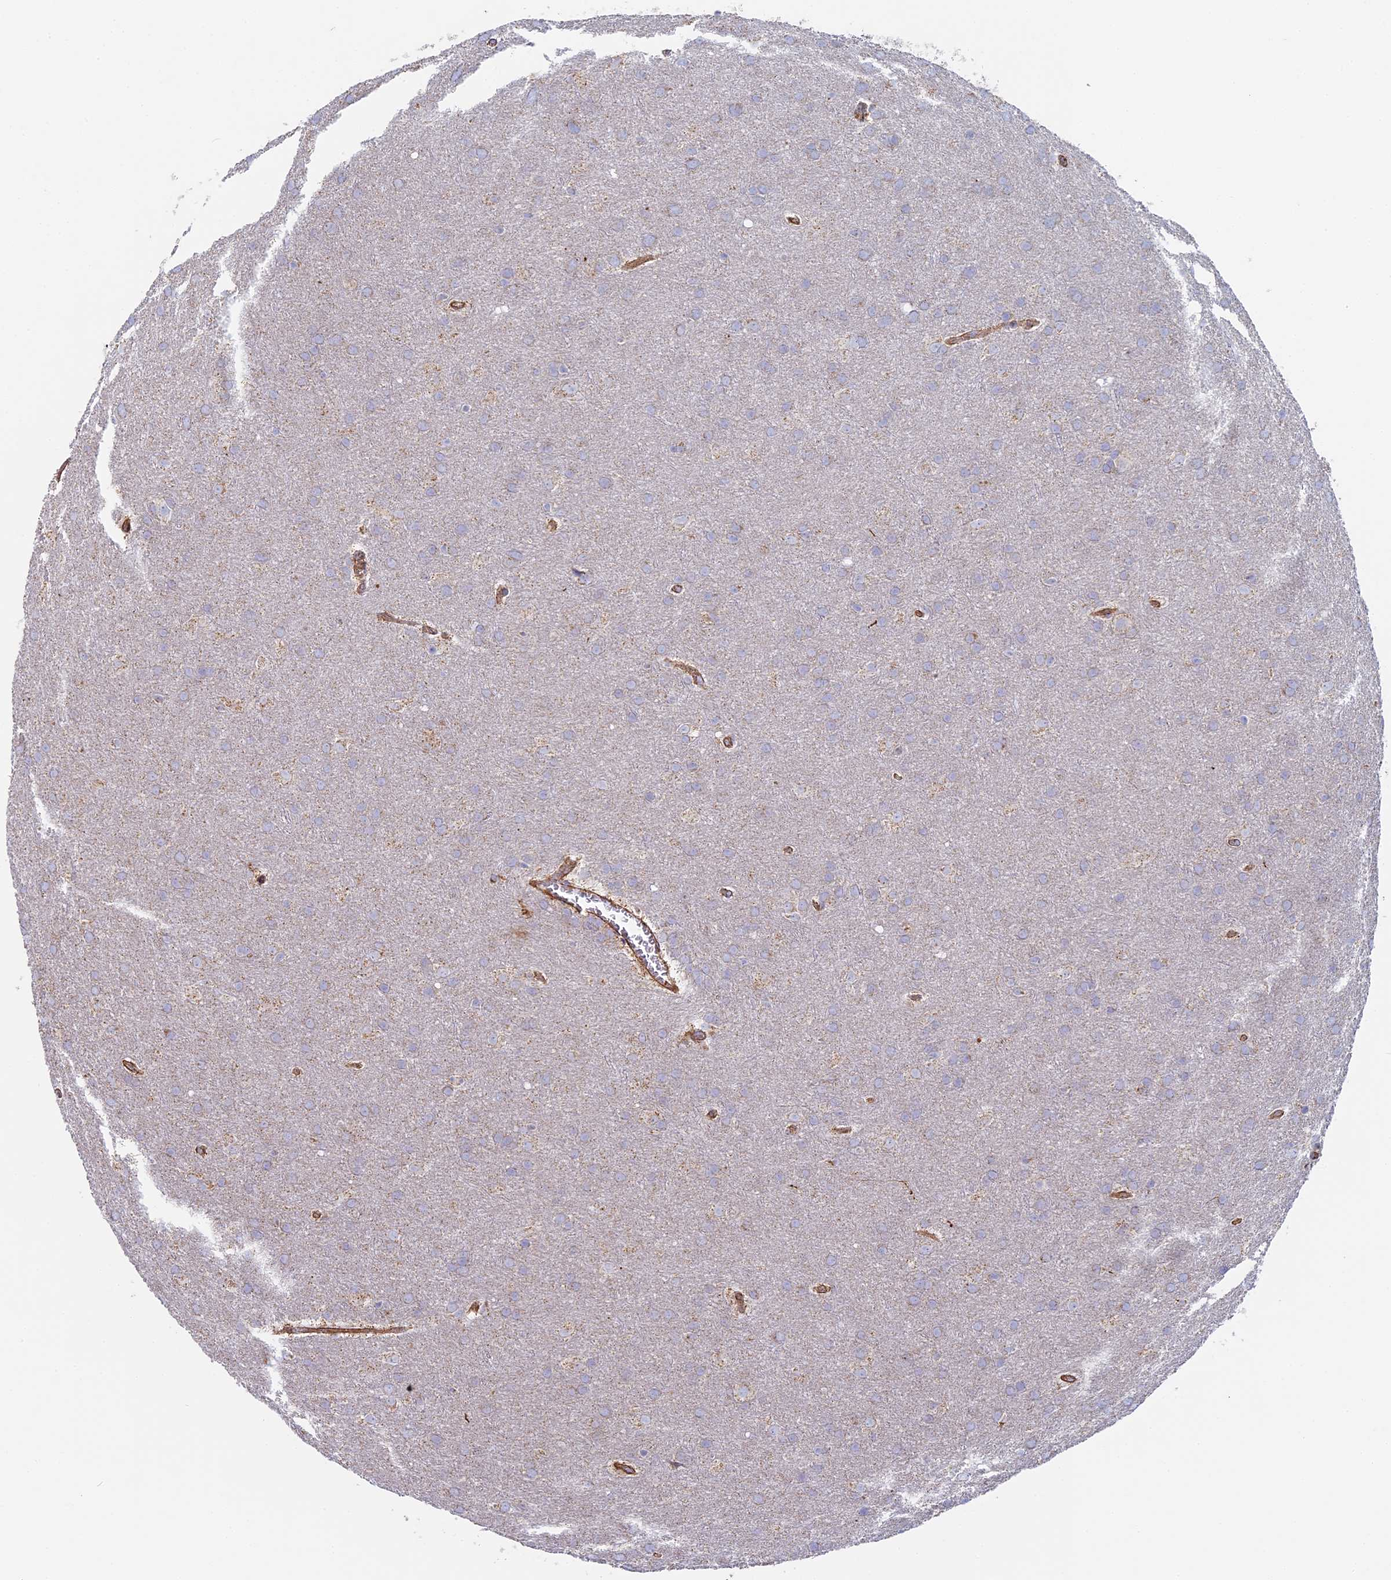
{"staining": {"intensity": "negative", "quantity": "none", "location": "none"}, "tissue": "glioma", "cell_type": "Tumor cells", "image_type": "cancer", "snomed": [{"axis": "morphology", "description": "Glioma, malignant, Low grade"}, {"axis": "topography", "description": "Brain"}], "caption": "An immunohistochemistry (IHC) histopathology image of glioma is shown. There is no staining in tumor cells of glioma.", "gene": "DDA1", "patient": {"sex": "female", "age": 32}}